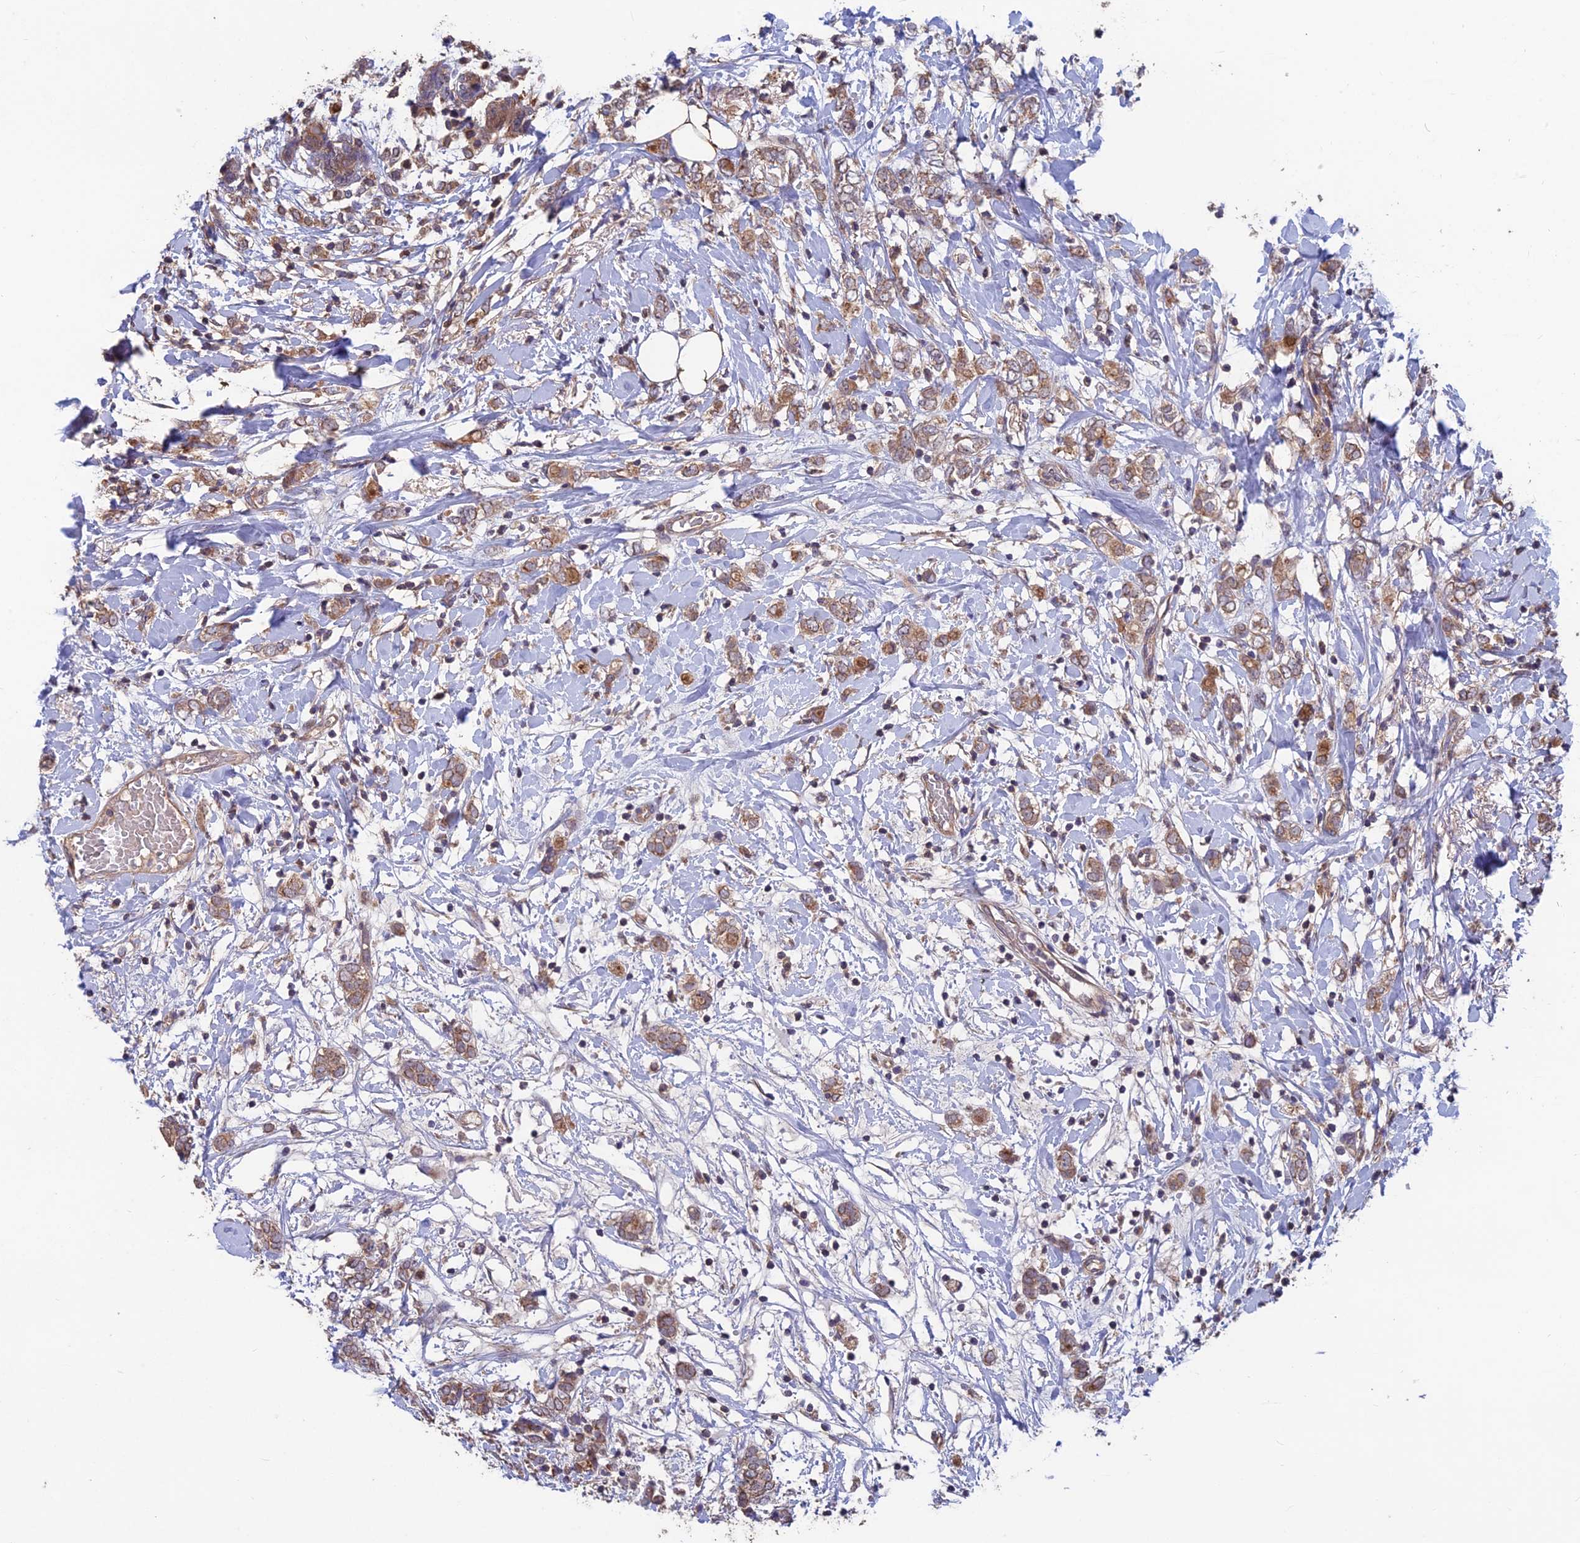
{"staining": {"intensity": "moderate", "quantity": ">75%", "location": "cytoplasmic/membranous"}, "tissue": "breast cancer", "cell_type": "Tumor cells", "image_type": "cancer", "snomed": [{"axis": "morphology", "description": "Normal tissue, NOS"}, {"axis": "morphology", "description": "Lobular carcinoma"}, {"axis": "topography", "description": "Breast"}], "caption": "DAB immunohistochemical staining of breast cancer (lobular carcinoma) exhibits moderate cytoplasmic/membranous protein positivity in about >75% of tumor cells. Using DAB (brown) and hematoxylin (blue) stains, captured at high magnification using brightfield microscopy.", "gene": "SHISA5", "patient": {"sex": "female", "age": 47}}